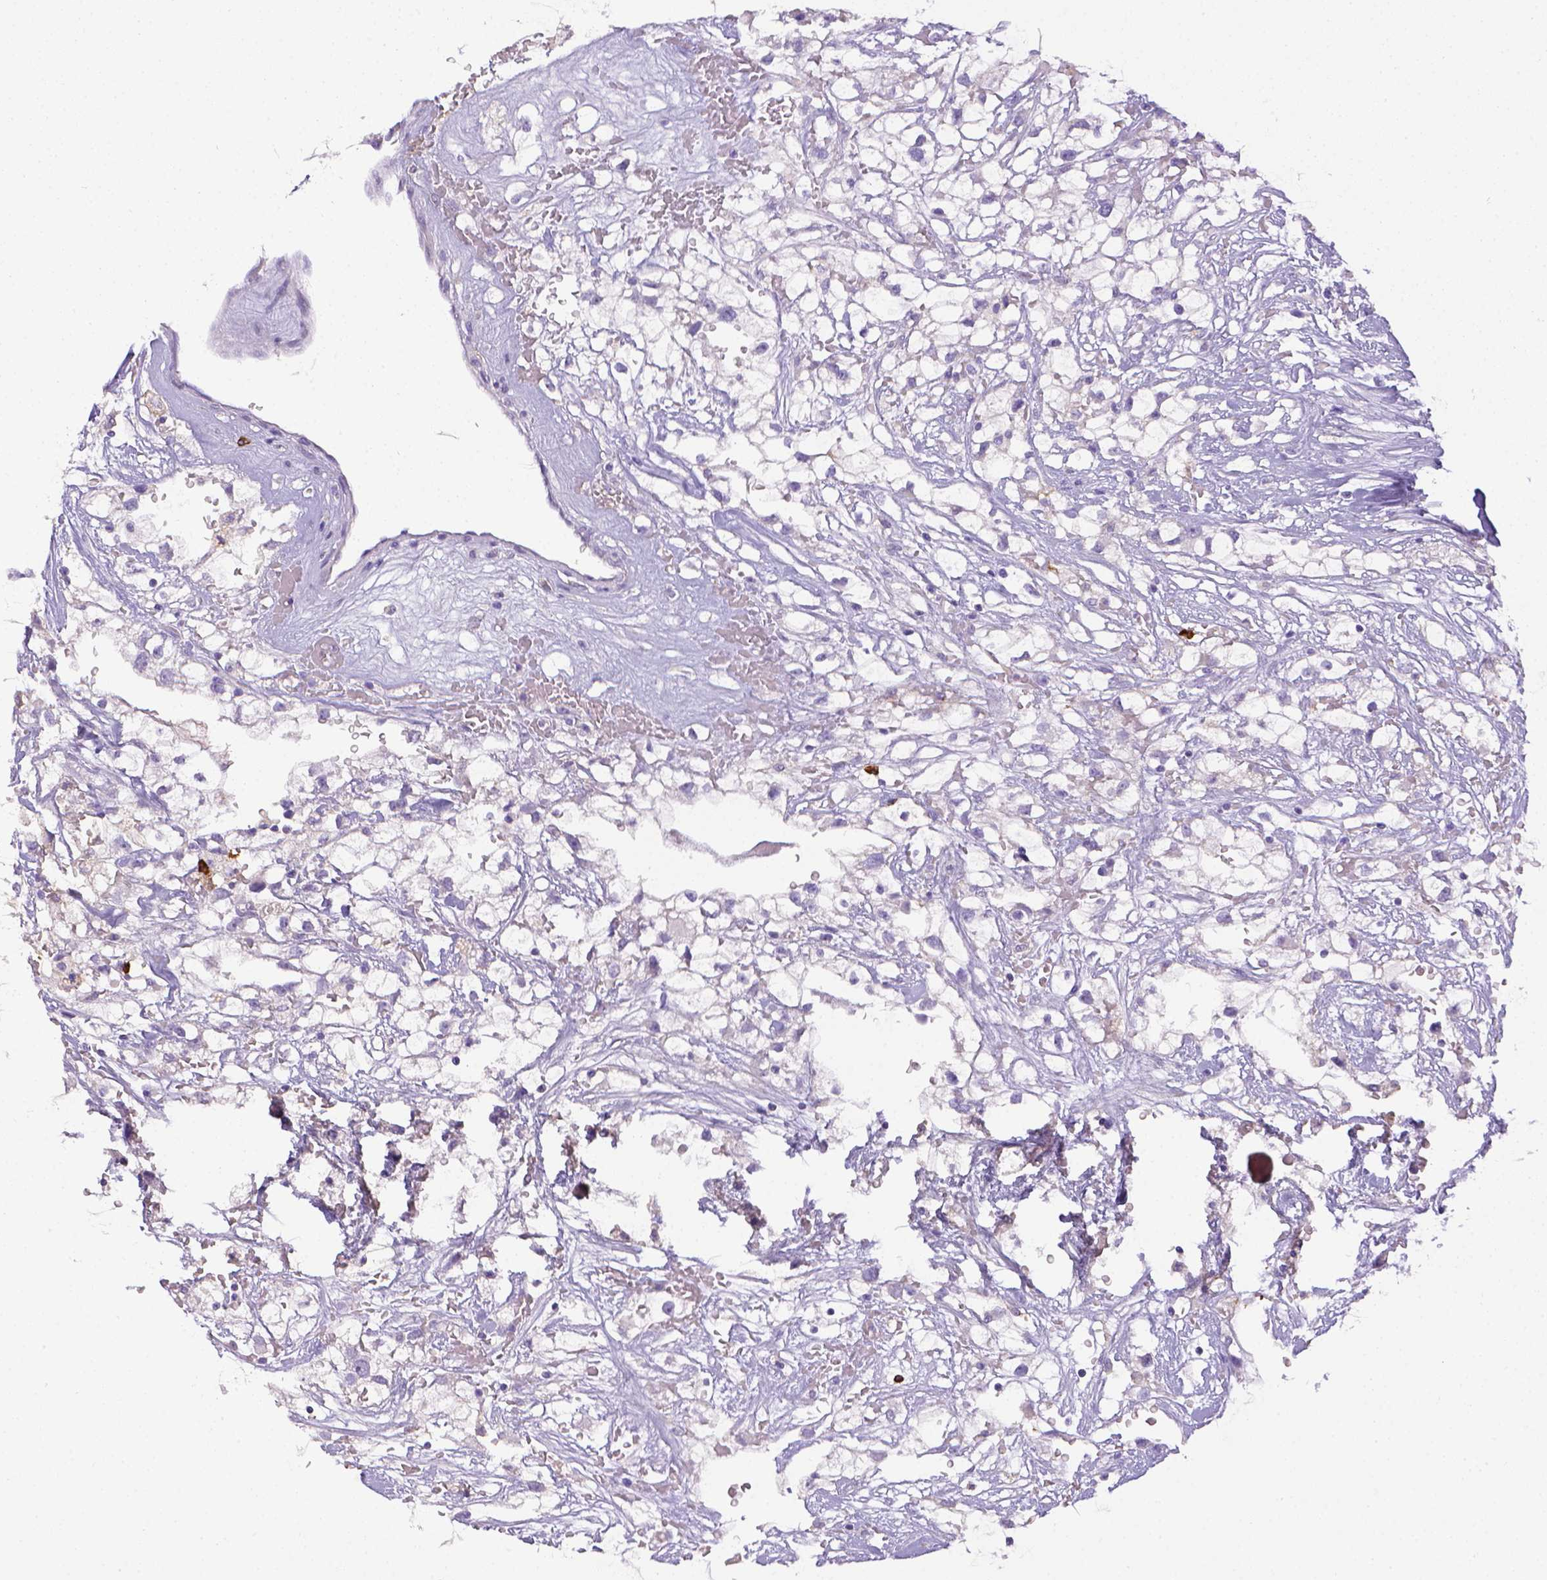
{"staining": {"intensity": "negative", "quantity": "none", "location": "none"}, "tissue": "renal cancer", "cell_type": "Tumor cells", "image_type": "cancer", "snomed": [{"axis": "morphology", "description": "Adenocarcinoma, NOS"}, {"axis": "topography", "description": "Kidney"}], "caption": "Immunohistochemistry of human renal adenocarcinoma exhibits no staining in tumor cells. (DAB IHC with hematoxylin counter stain).", "gene": "ITGAM", "patient": {"sex": "male", "age": 59}}